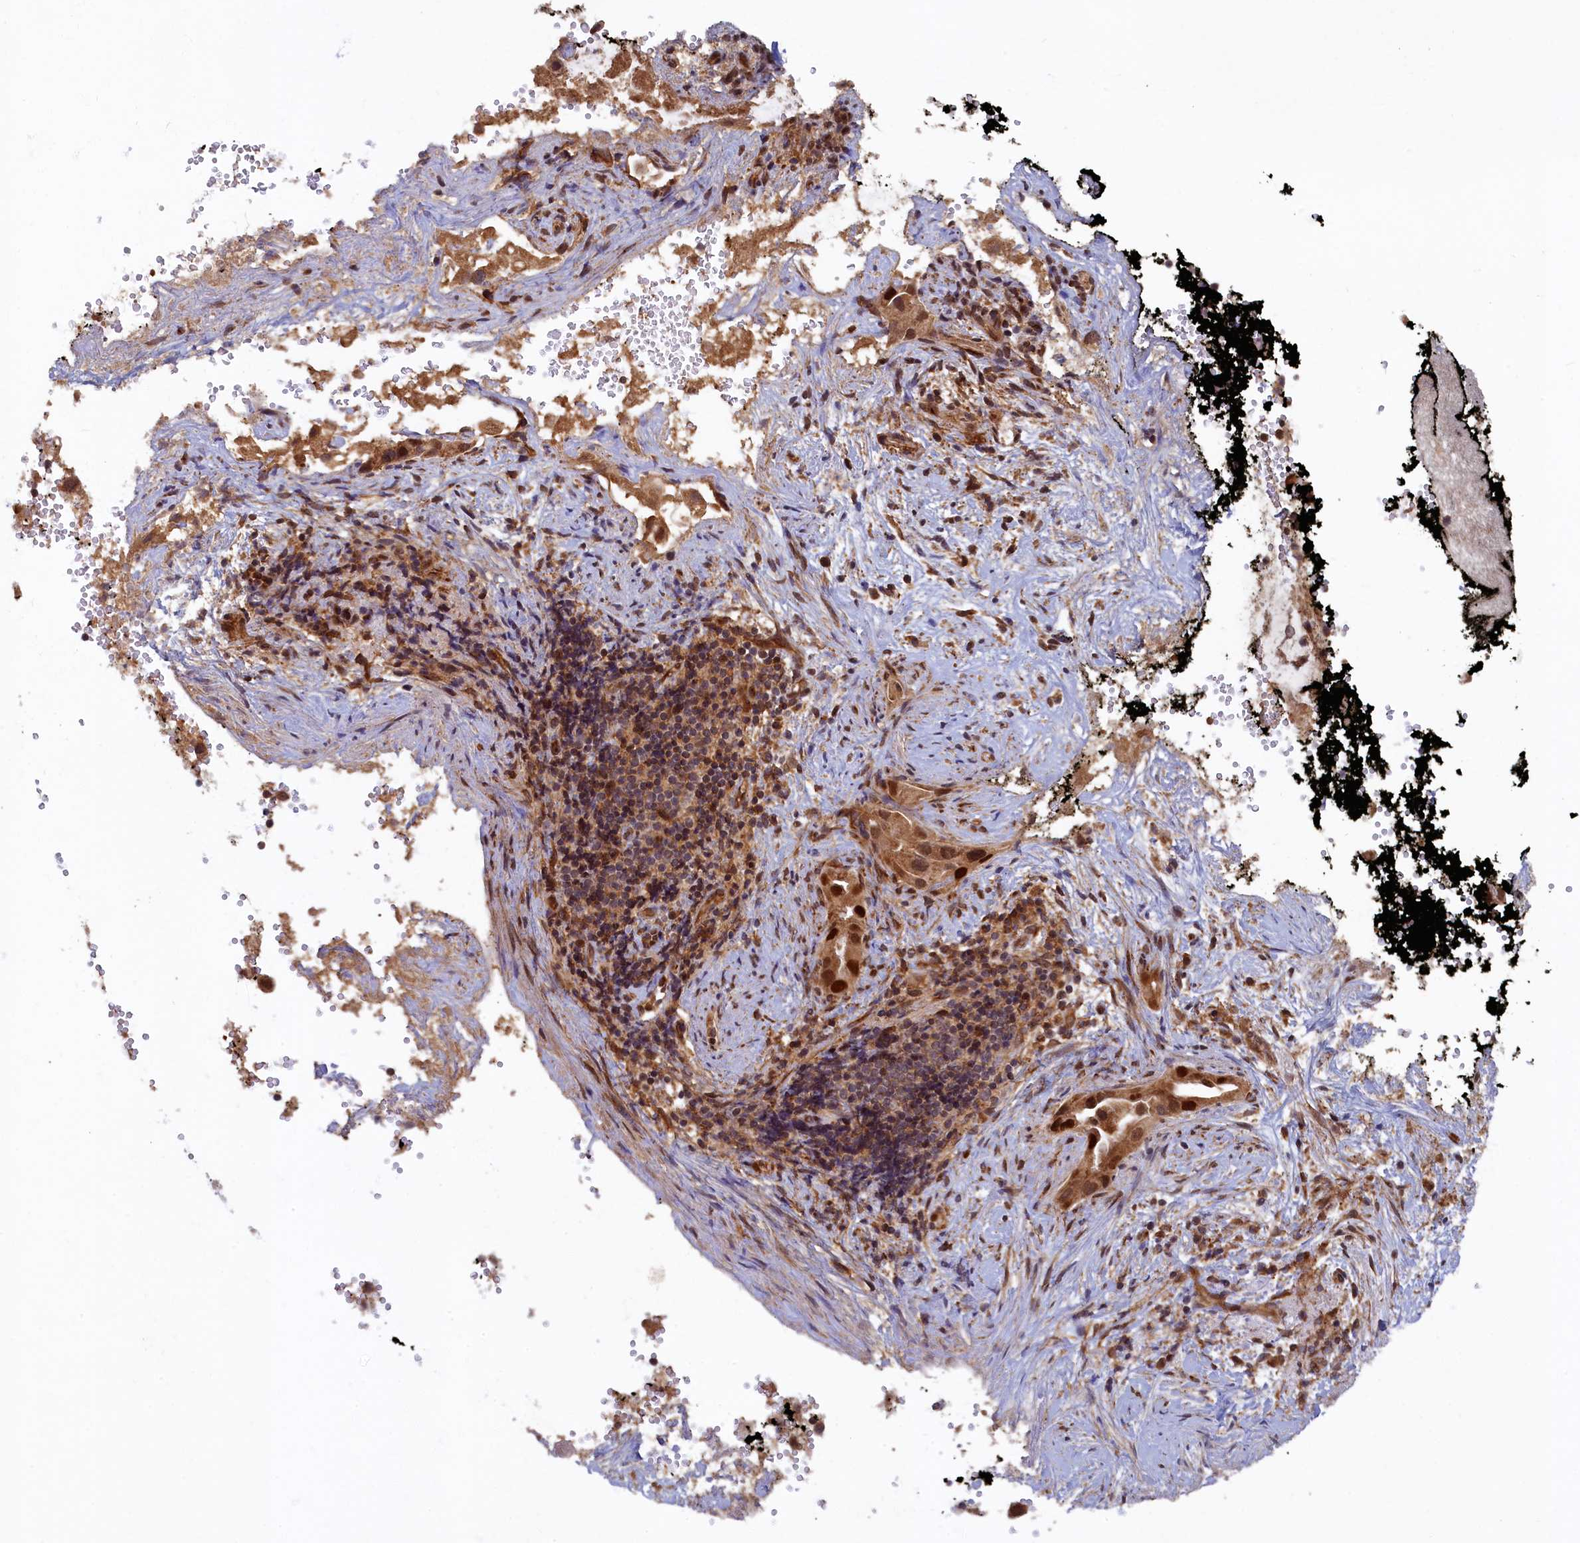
{"staining": {"intensity": "strong", "quantity": ">75%", "location": "cytoplasmic/membranous,nuclear"}, "tissue": "pancreatic cancer", "cell_type": "Tumor cells", "image_type": "cancer", "snomed": [{"axis": "morphology", "description": "Inflammation, NOS"}, {"axis": "morphology", "description": "Adenocarcinoma, NOS"}, {"axis": "topography", "description": "Pancreas"}], "caption": "Immunohistochemical staining of human pancreatic adenocarcinoma shows high levels of strong cytoplasmic/membranous and nuclear positivity in approximately >75% of tumor cells. The staining was performed using DAB (3,3'-diaminobenzidine) to visualize the protein expression in brown, while the nuclei were stained in blue with hematoxylin (Magnification: 20x).", "gene": "BRCA1", "patient": {"sex": "female", "age": 56}}